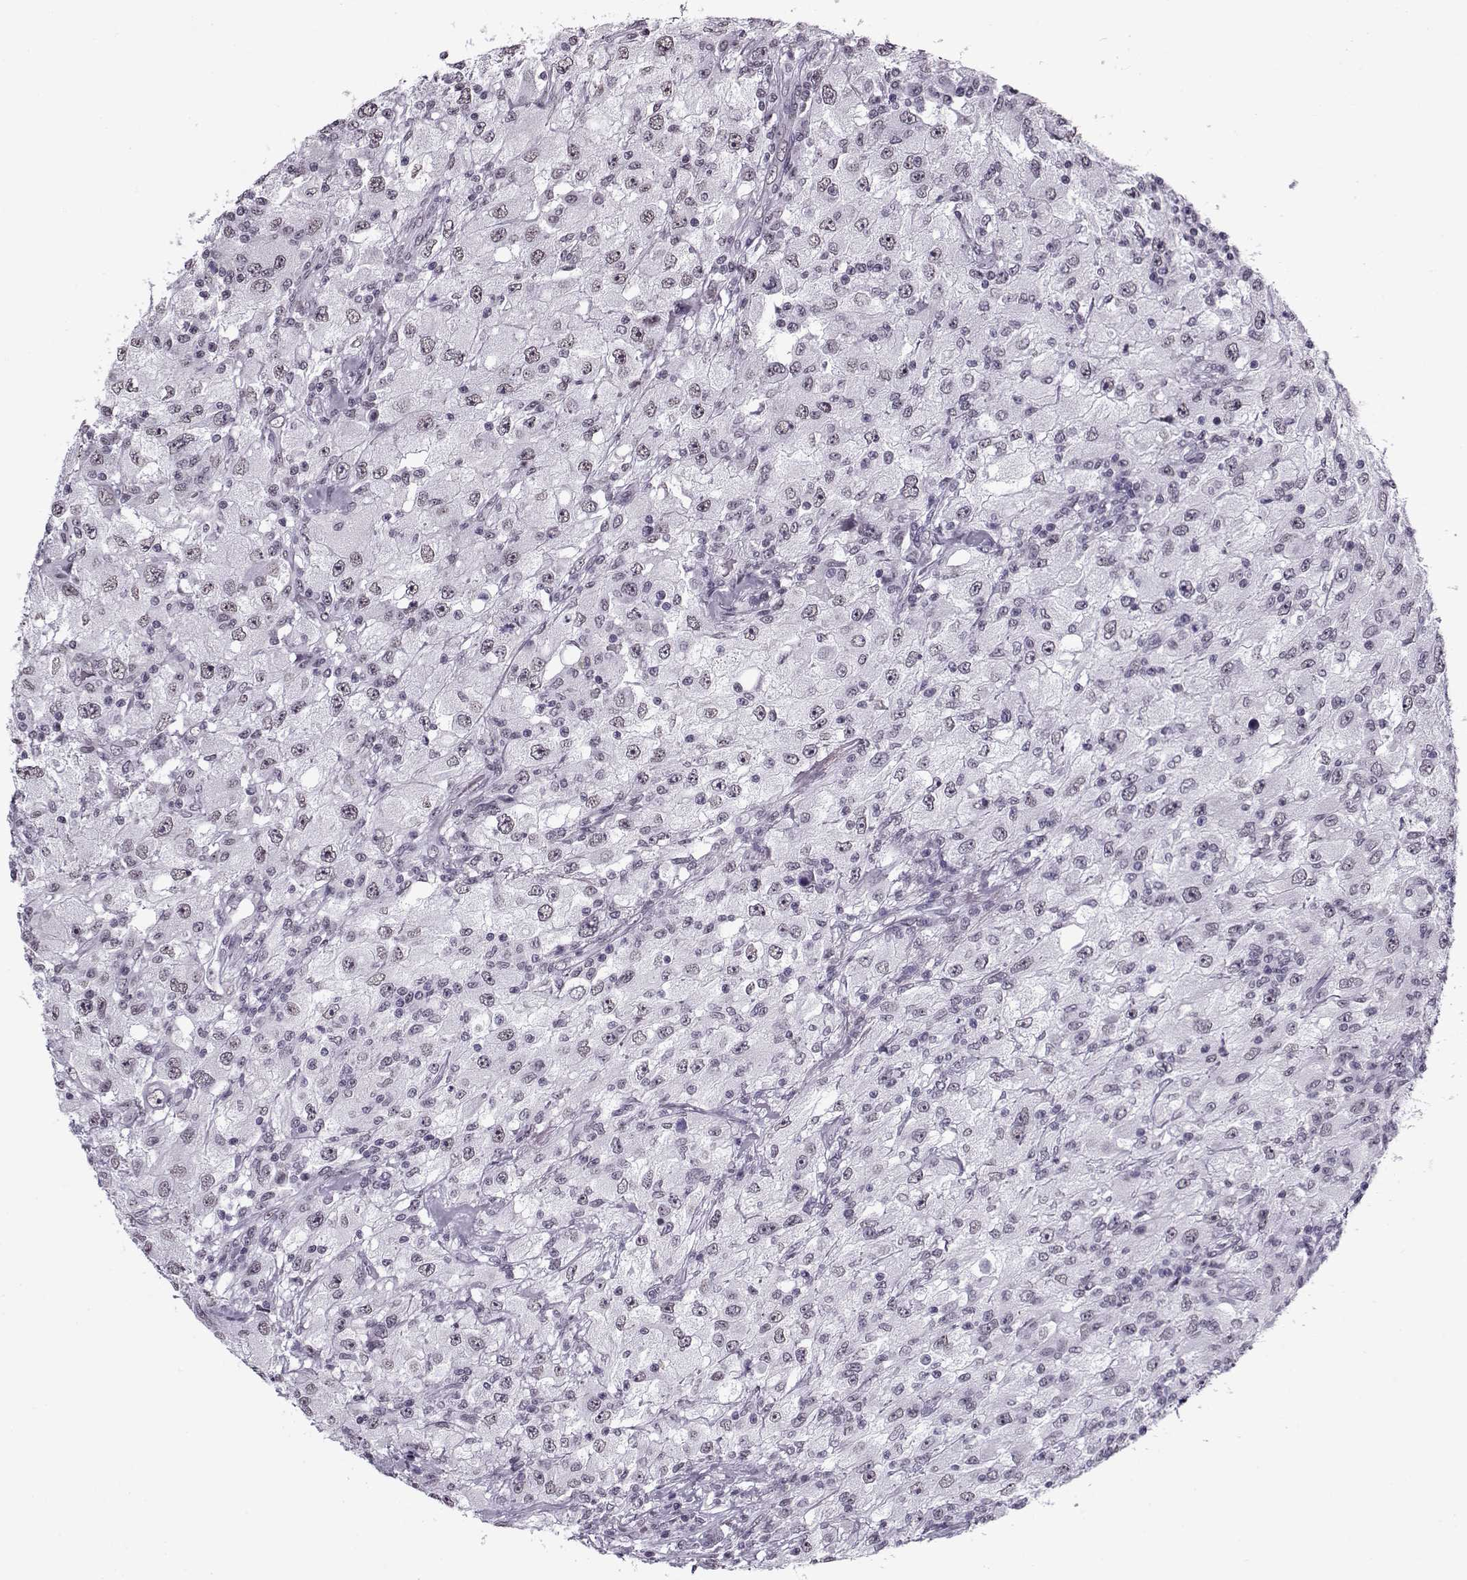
{"staining": {"intensity": "negative", "quantity": "none", "location": "none"}, "tissue": "renal cancer", "cell_type": "Tumor cells", "image_type": "cancer", "snomed": [{"axis": "morphology", "description": "Adenocarcinoma, NOS"}, {"axis": "topography", "description": "Kidney"}], "caption": "Immunohistochemistry (IHC) photomicrograph of human renal cancer stained for a protein (brown), which demonstrates no positivity in tumor cells. The staining was performed using DAB to visualize the protein expression in brown, while the nuclei were stained in blue with hematoxylin (Magnification: 20x).", "gene": "PRMT8", "patient": {"sex": "female", "age": 67}}